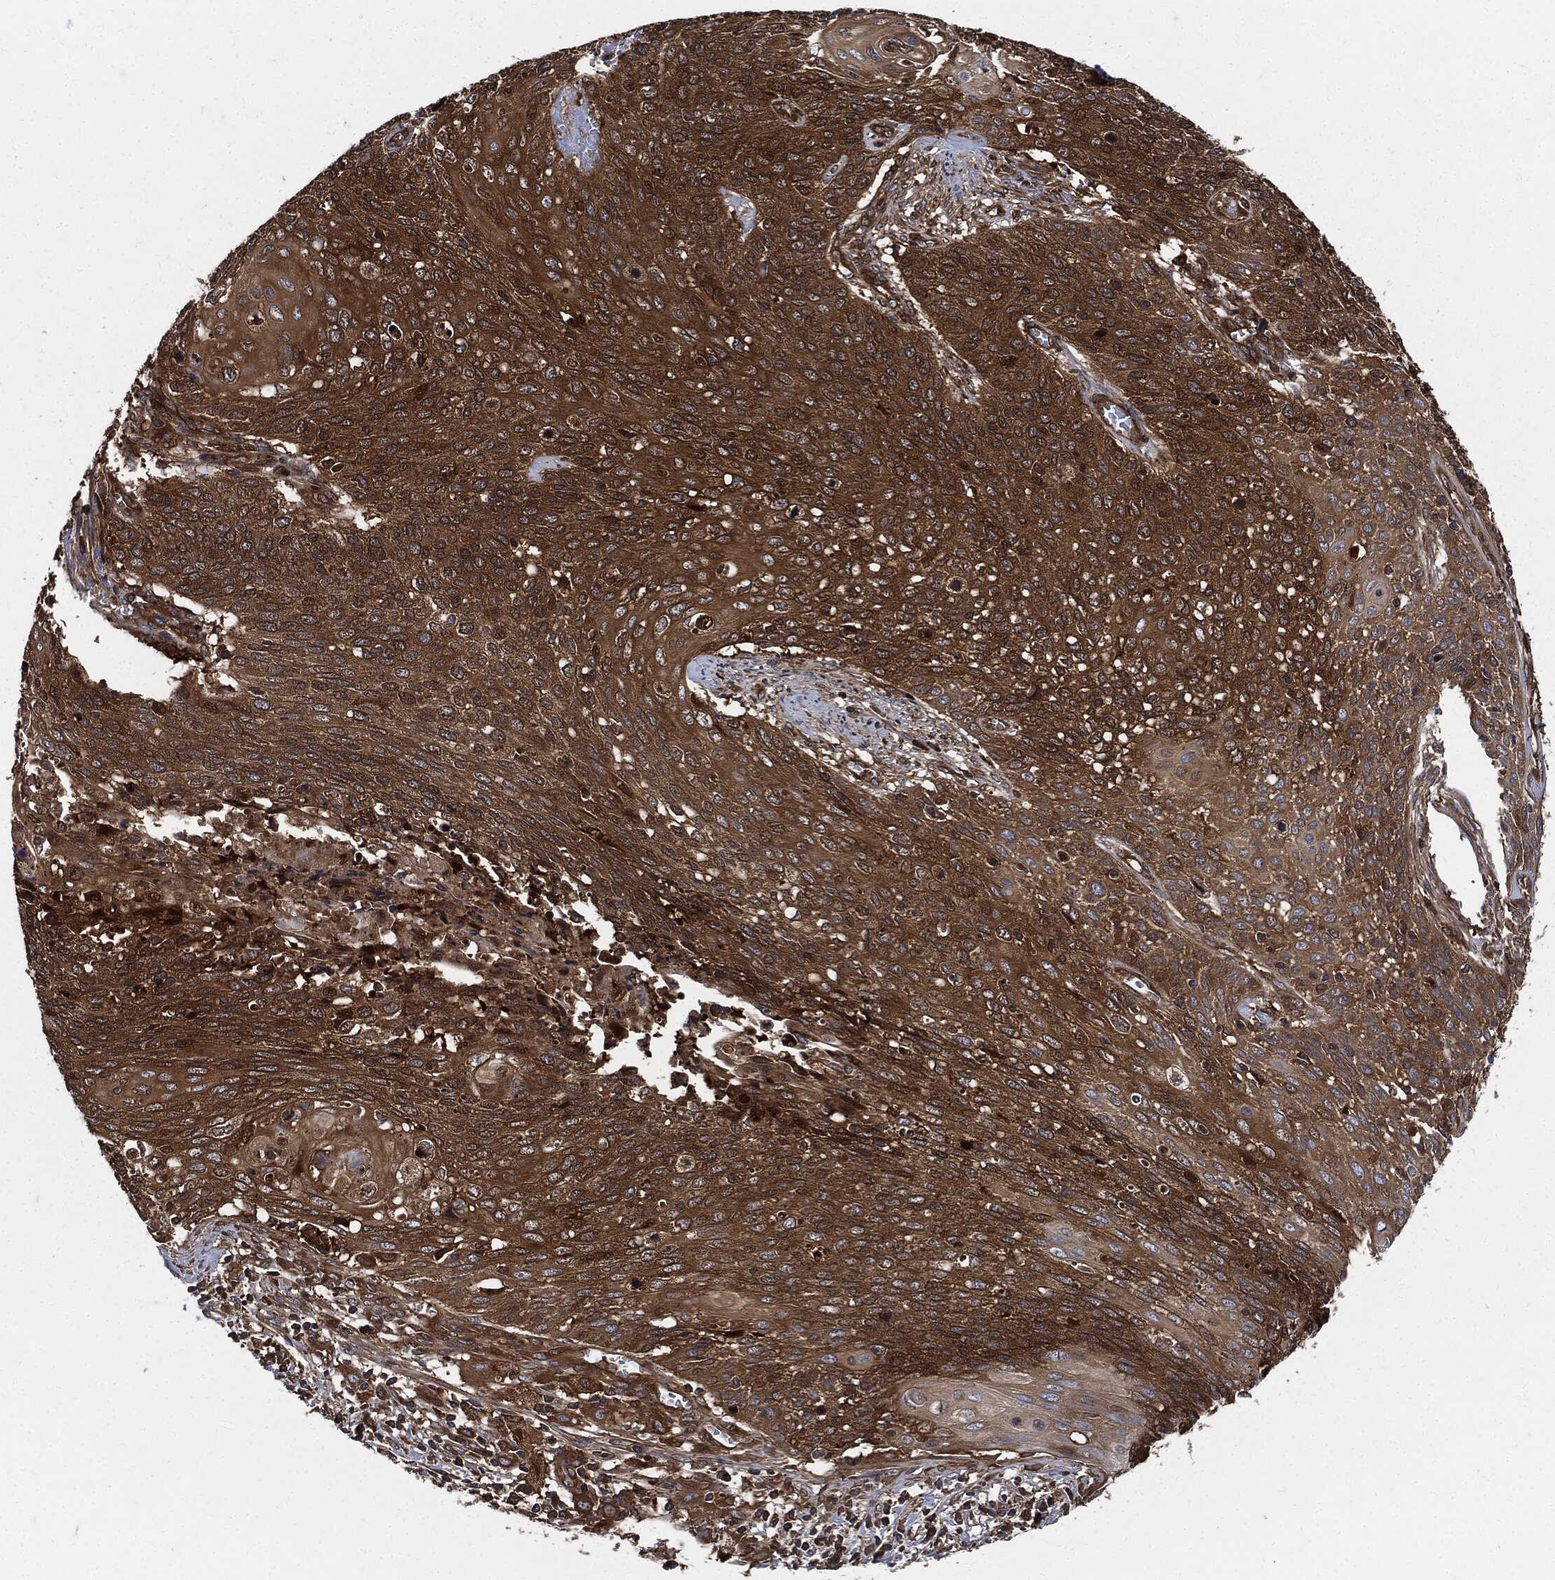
{"staining": {"intensity": "strong", "quantity": ">75%", "location": "cytoplasmic/membranous"}, "tissue": "cervical cancer", "cell_type": "Tumor cells", "image_type": "cancer", "snomed": [{"axis": "morphology", "description": "Squamous cell carcinoma, NOS"}, {"axis": "topography", "description": "Cervix"}], "caption": "Immunohistochemical staining of cervical cancer (squamous cell carcinoma) demonstrates high levels of strong cytoplasmic/membranous protein positivity in about >75% of tumor cells.", "gene": "XPNPEP1", "patient": {"sex": "female", "age": 39}}